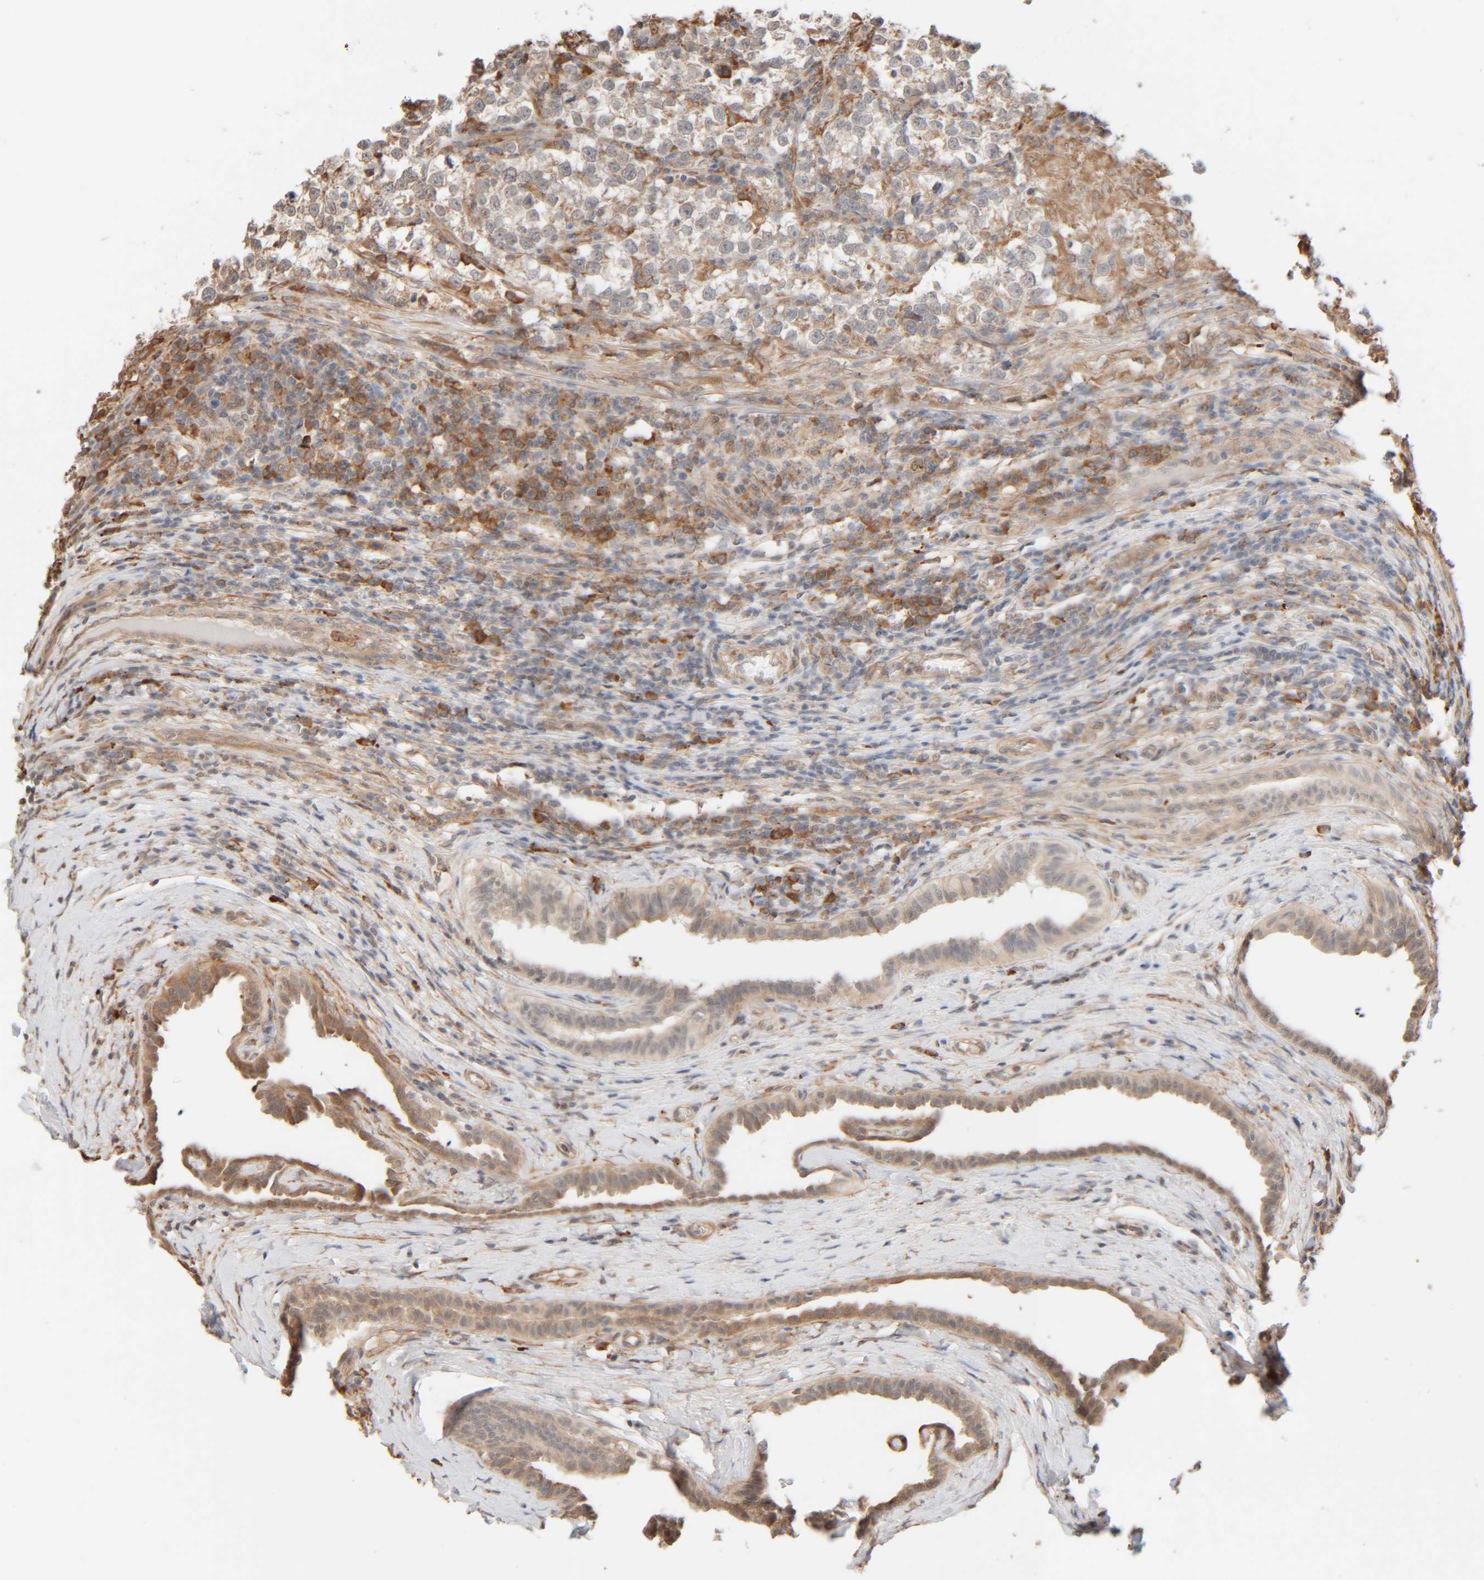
{"staining": {"intensity": "negative", "quantity": "none", "location": "none"}, "tissue": "testis cancer", "cell_type": "Tumor cells", "image_type": "cancer", "snomed": [{"axis": "morphology", "description": "Normal tissue, NOS"}, {"axis": "morphology", "description": "Seminoma, NOS"}, {"axis": "topography", "description": "Testis"}], "caption": "DAB immunohistochemical staining of testis cancer displays no significant staining in tumor cells. (IHC, brightfield microscopy, high magnification).", "gene": "INTS1", "patient": {"sex": "male", "age": 43}}